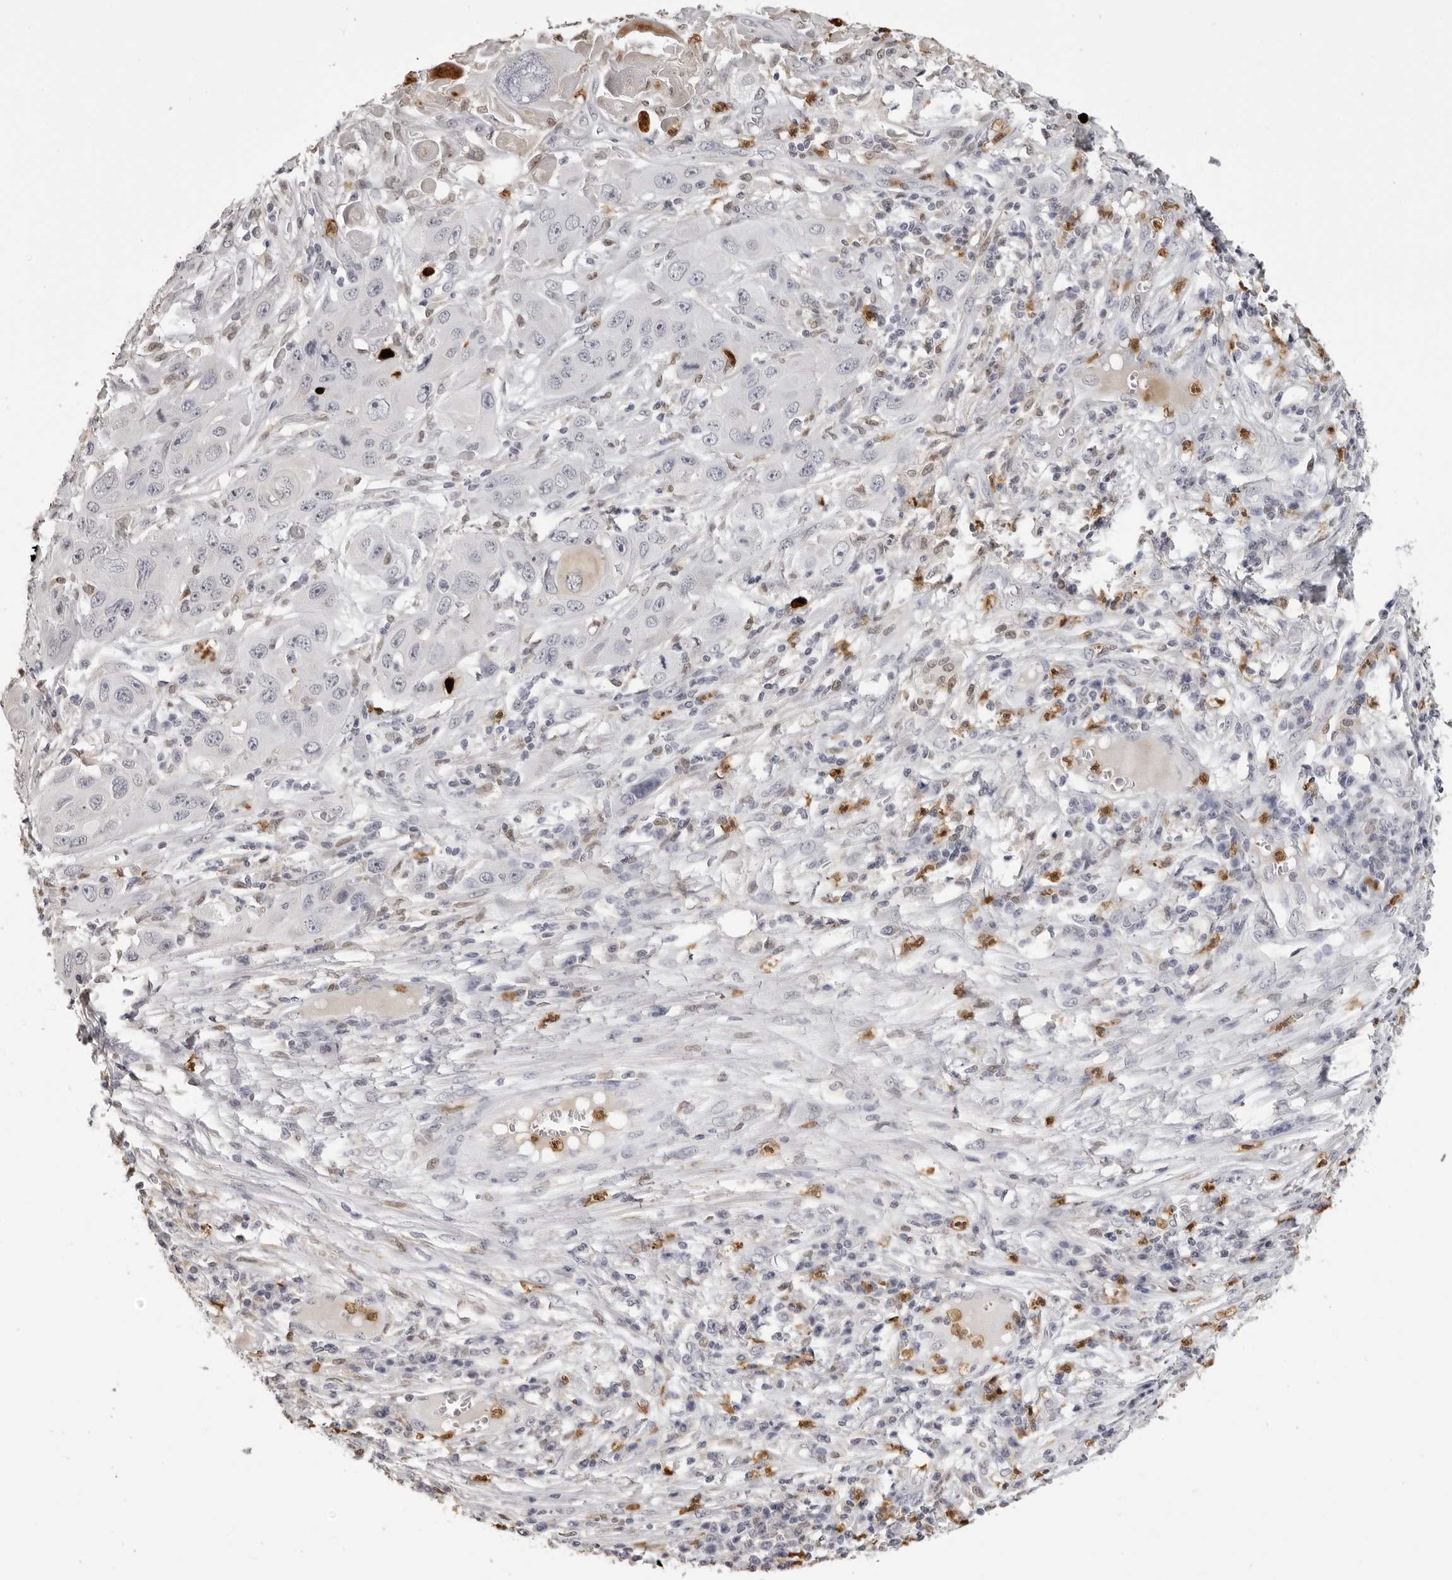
{"staining": {"intensity": "negative", "quantity": "none", "location": "none"}, "tissue": "skin cancer", "cell_type": "Tumor cells", "image_type": "cancer", "snomed": [{"axis": "morphology", "description": "Squamous cell carcinoma, NOS"}, {"axis": "topography", "description": "Skin"}], "caption": "Image shows no significant protein staining in tumor cells of skin squamous cell carcinoma.", "gene": "IL31", "patient": {"sex": "male", "age": 55}}